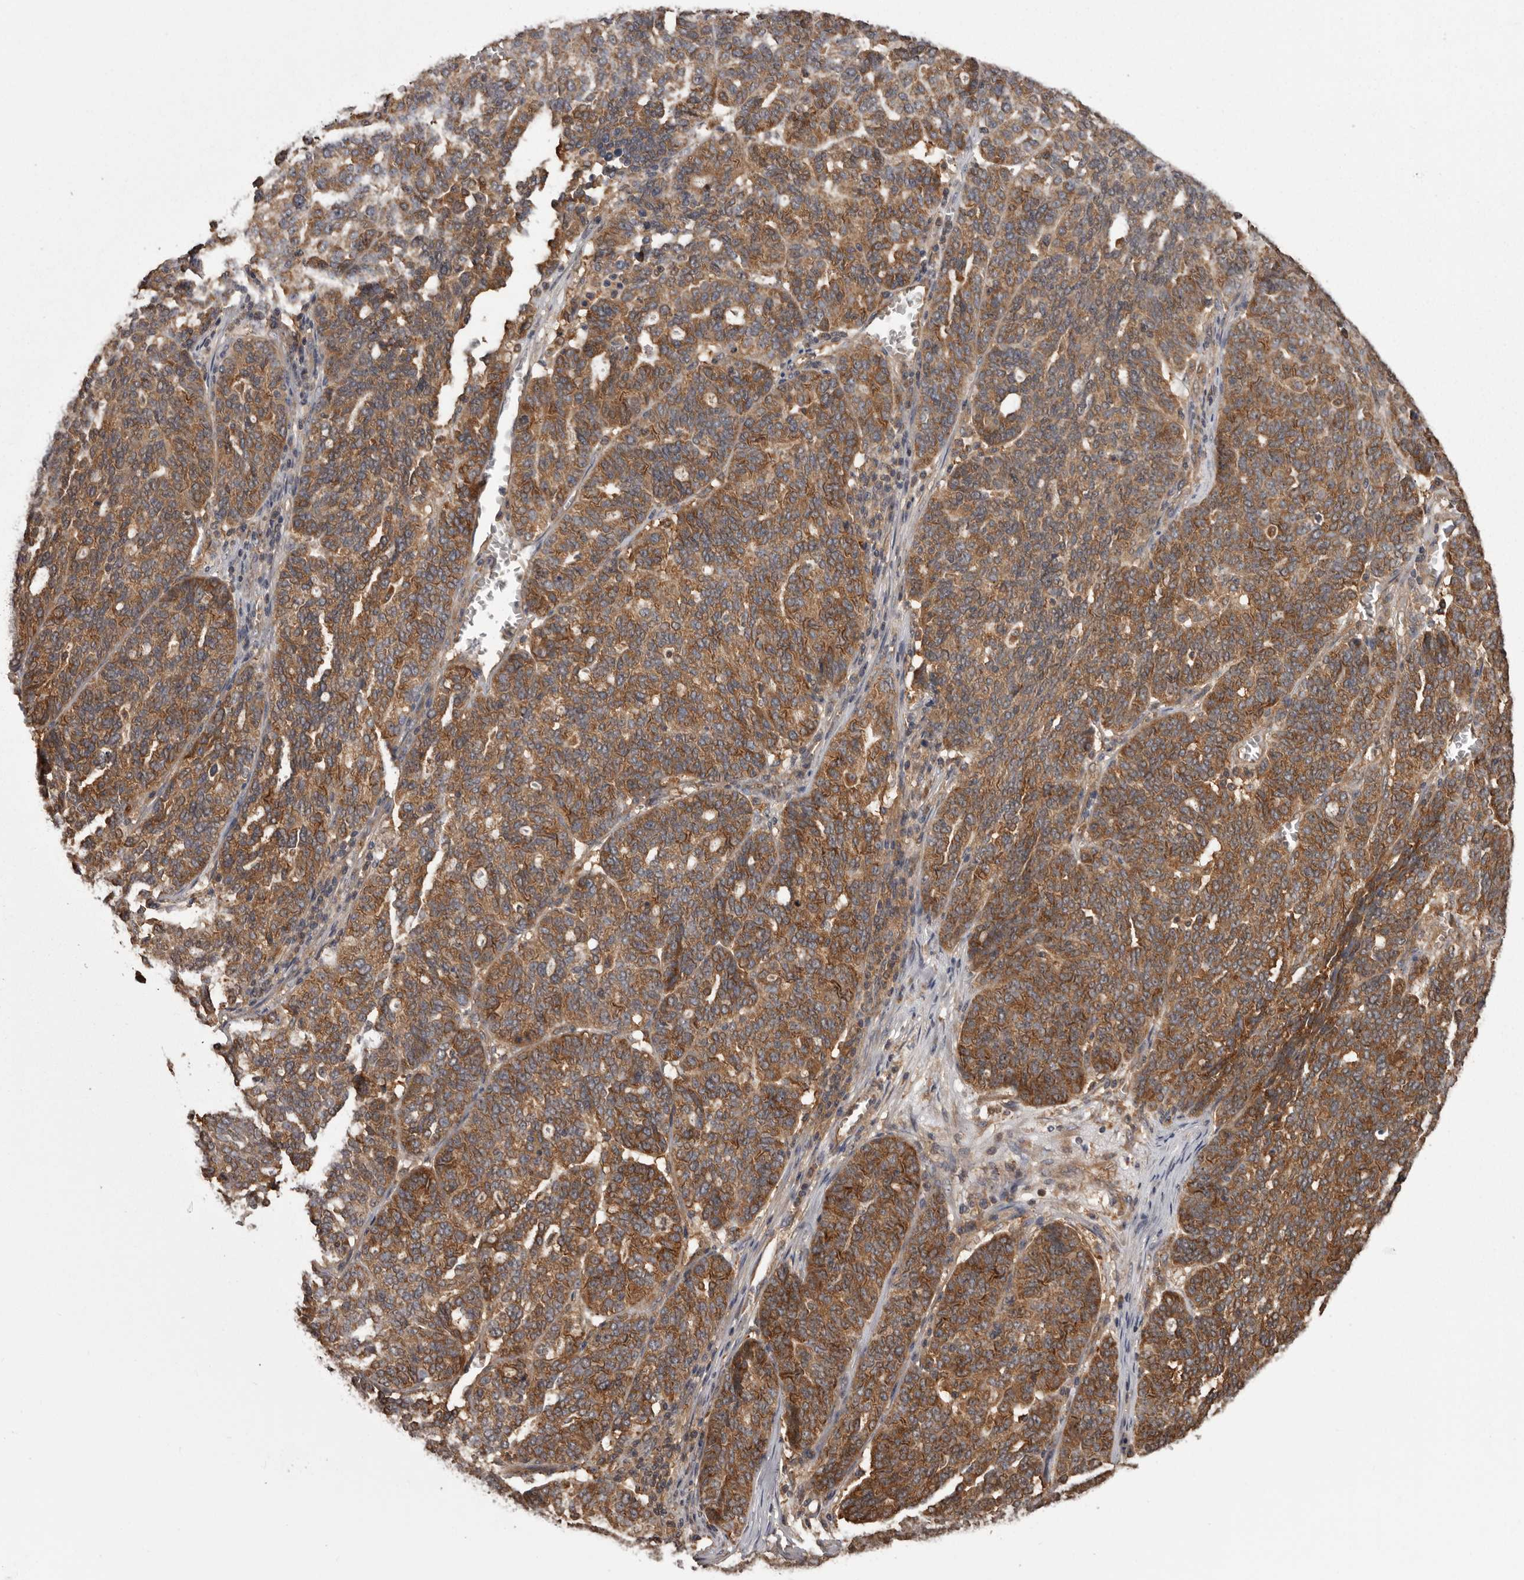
{"staining": {"intensity": "moderate", "quantity": ">75%", "location": "cytoplasmic/membranous"}, "tissue": "ovarian cancer", "cell_type": "Tumor cells", "image_type": "cancer", "snomed": [{"axis": "morphology", "description": "Cystadenocarcinoma, serous, NOS"}, {"axis": "topography", "description": "Ovary"}], "caption": "Ovarian cancer (serous cystadenocarcinoma) stained with DAB (3,3'-diaminobenzidine) immunohistochemistry shows medium levels of moderate cytoplasmic/membranous positivity in approximately >75% of tumor cells.", "gene": "DARS1", "patient": {"sex": "female", "age": 59}}